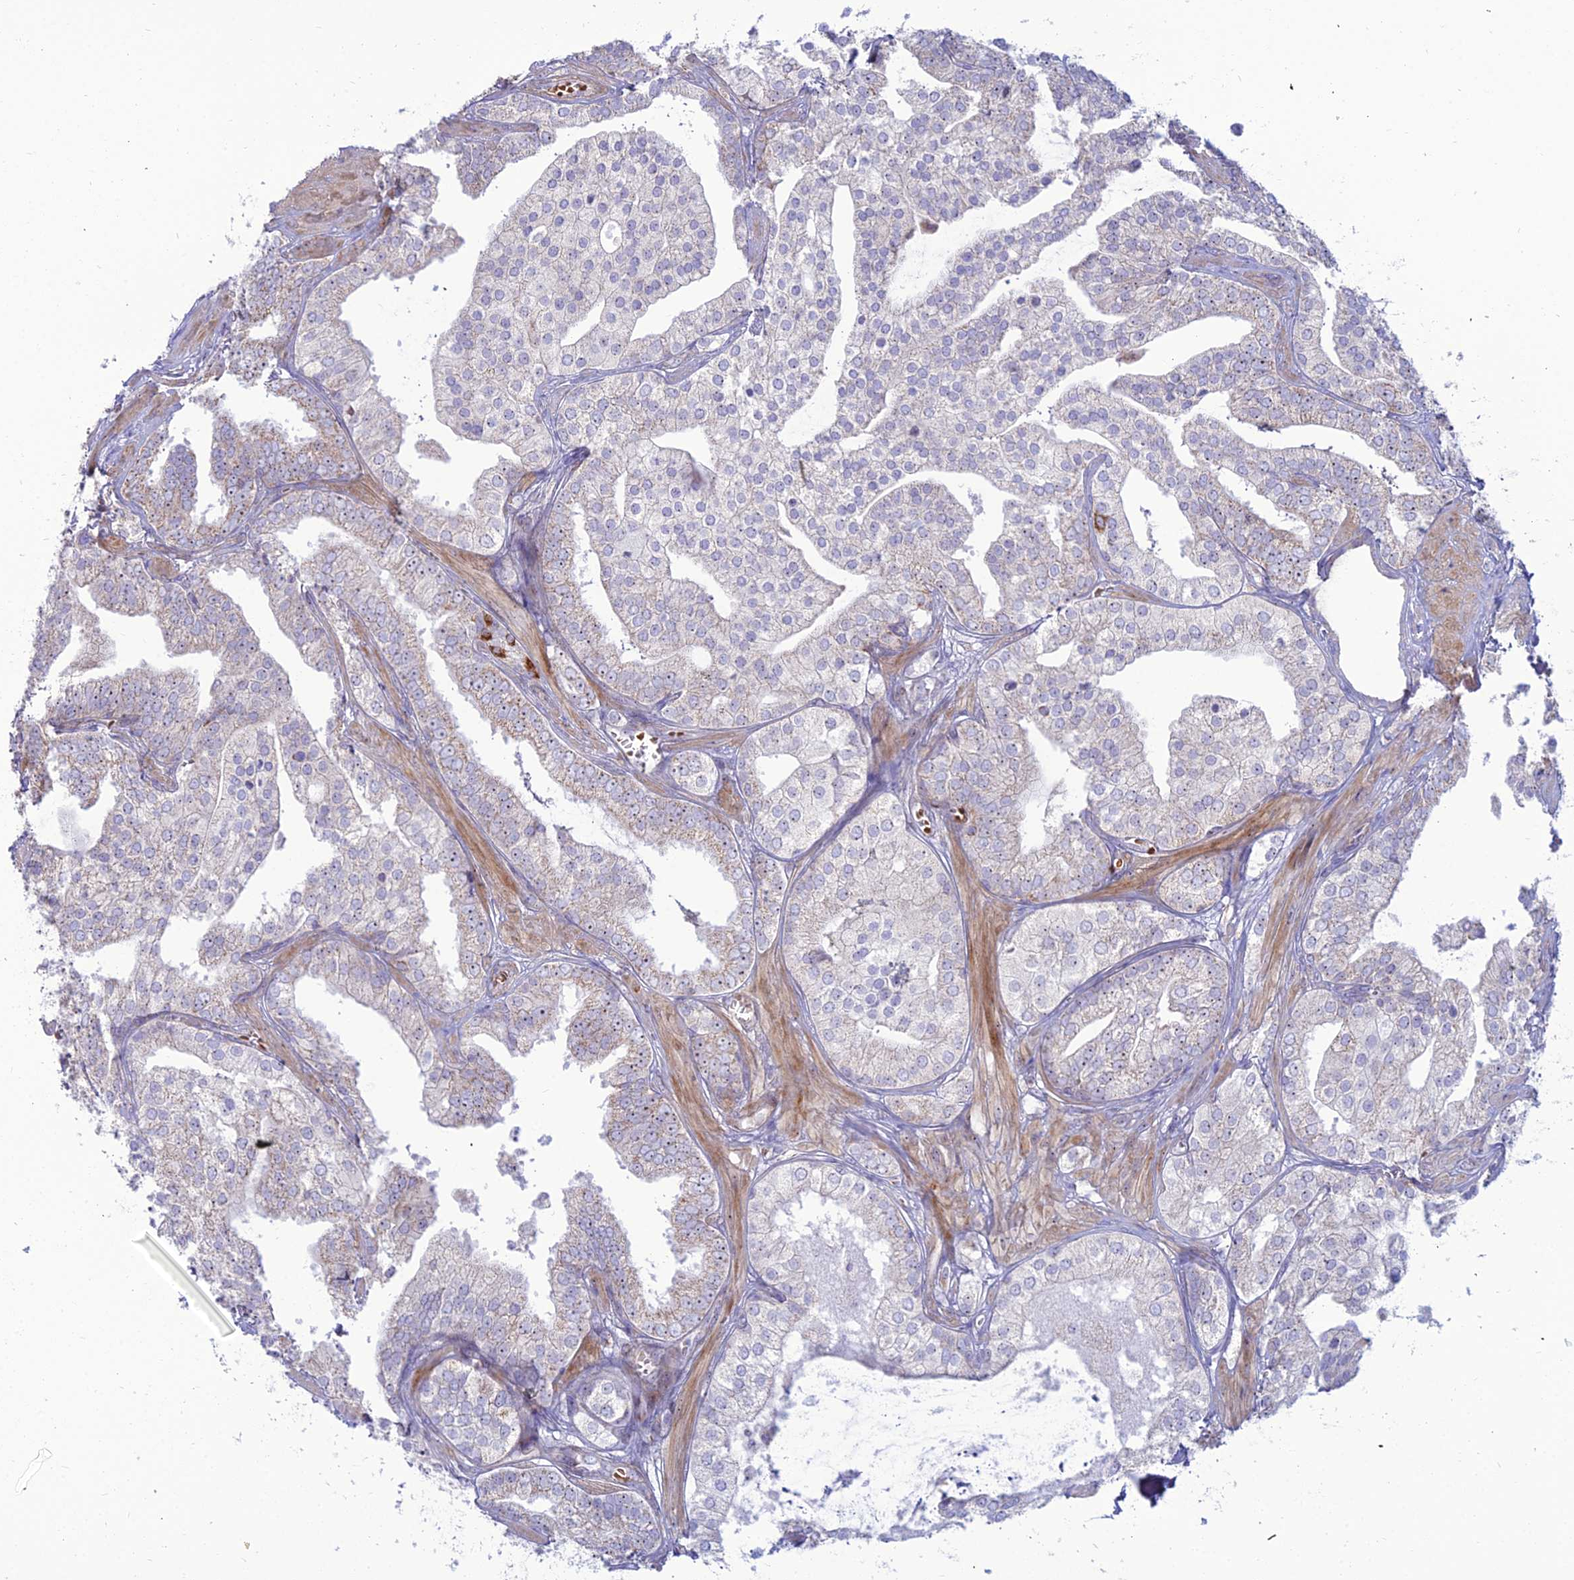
{"staining": {"intensity": "negative", "quantity": "none", "location": "none"}, "tissue": "prostate cancer", "cell_type": "Tumor cells", "image_type": "cancer", "snomed": [{"axis": "morphology", "description": "Adenocarcinoma, High grade"}, {"axis": "topography", "description": "Prostate"}], "caption": "This is a histopathology image of immunohistochemistry (IHC) staining of prostate cancer, which shows no expression in tumor cells. (Brightfield microscopy of DAB (3,3'-diaminobenzidine) IHC at high magnification).", "gene": "SLC35F4", "patient": {"sex": "male", "age": 50}}